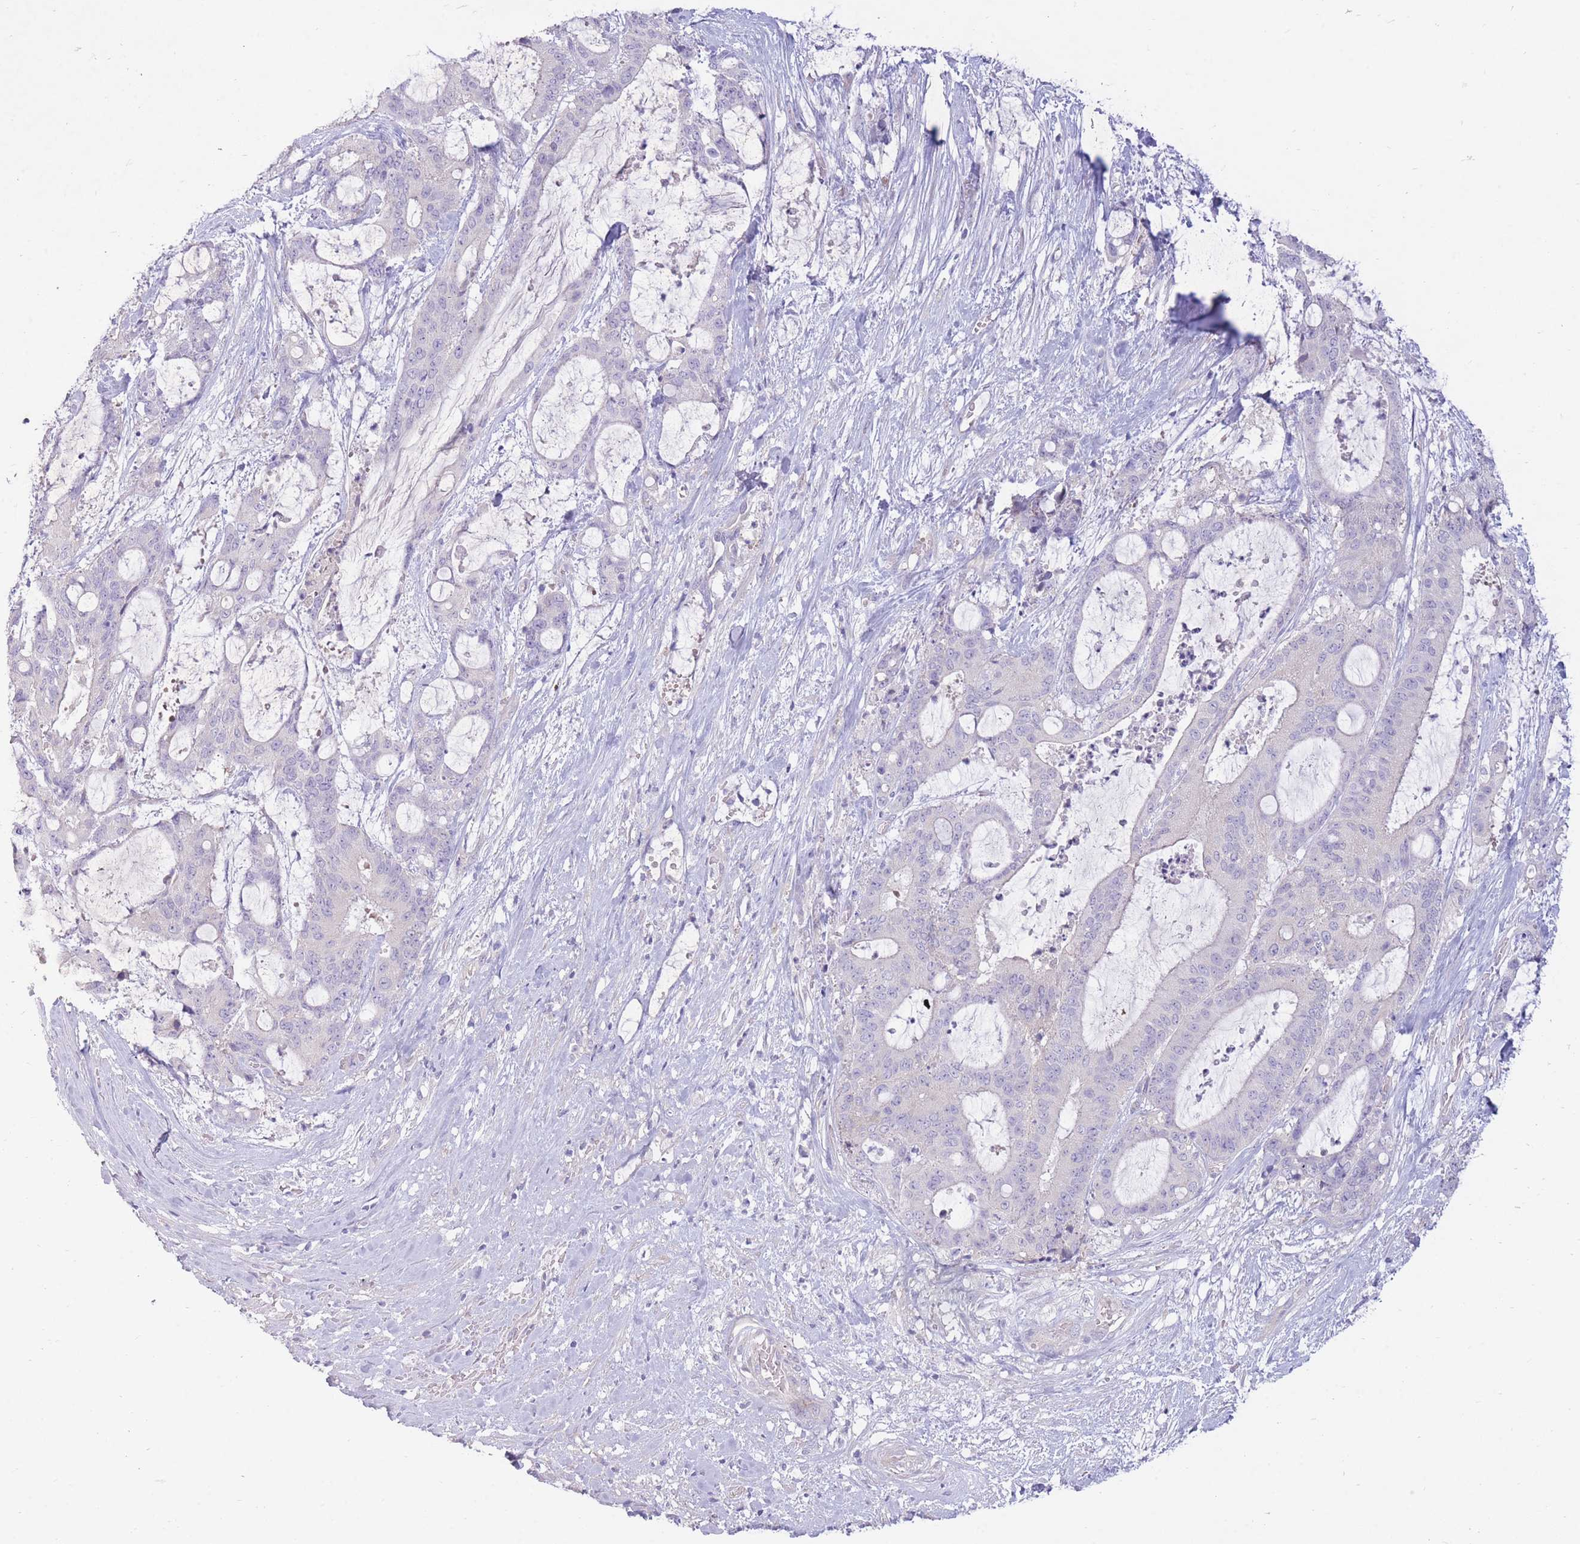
{"staining": {"intensity": "negative", "quantity": "none", "location": "none"}, "tissue": "liver cancer", "cell_type": "Tumor cells", "image_type": "cancer", "snomed": [{"axis": "morphology", "description": "Normal tissue, NOS"}, {"axis": "morphology", "description": "Cholangiocarcinoma"}, {"axis": "topography", "description": "Liver"}, {"axis": "topography", "description": "Peripheral nerve tissue"}], "caption": "Histopathology image shows no protein staining in tumor cells of liver cancer tissue.", "gene": "PNPLA5", "patient": {"sex": "female", "age": 73}}